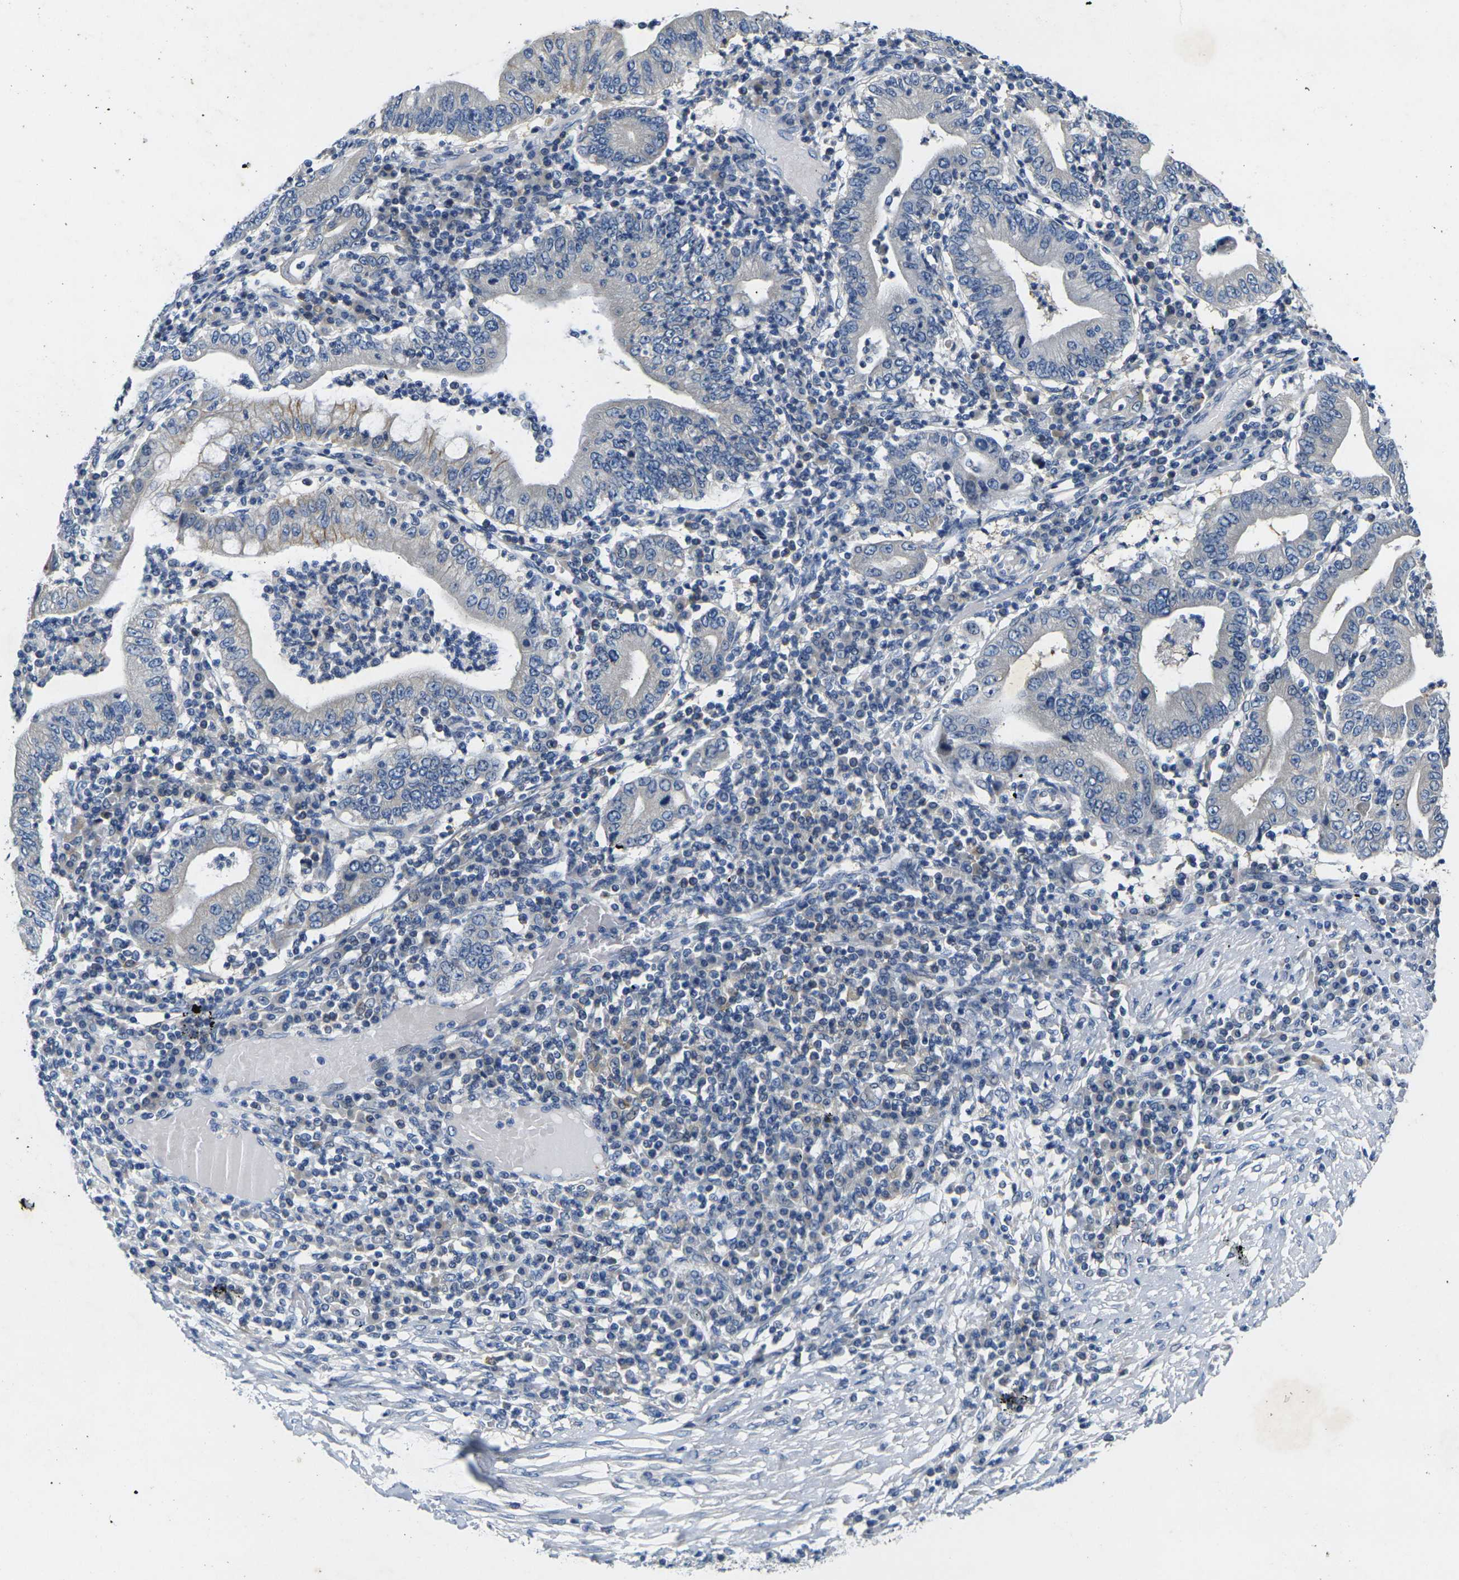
{"staining": {"intensity": "moderate", "quantity": "<25%", "location": "cytoplasmic/membranous"}, "tissue": "stomach cancer", "cell_type": "Tumor cells", "image_type": "cancer", "snomed": [{"axis": "morphology", "description": "Normal tissue, NOS"}, {"axis": "morphology", "description": "Adenocarcinoma, NOS"}, {"axis": "topography", "description": "Esophagus"}, {"axis": "topography", "description": "Stomach, upper"}, {"axis": "topography", "description": "Peripheral nerve tissue"}], "caption": "A low amount of moderate cytoplasmic/membranous expression is seen in approximately <25% of tumor cells in adenocarcinoma (stomach) tissue. The staining was performed using DAB, with brown indicating positive protein expression. Nuclei are stained blue with hematoxylin.", "gene": "NOCT", "patient": {"sex": "male", "age": 62}}